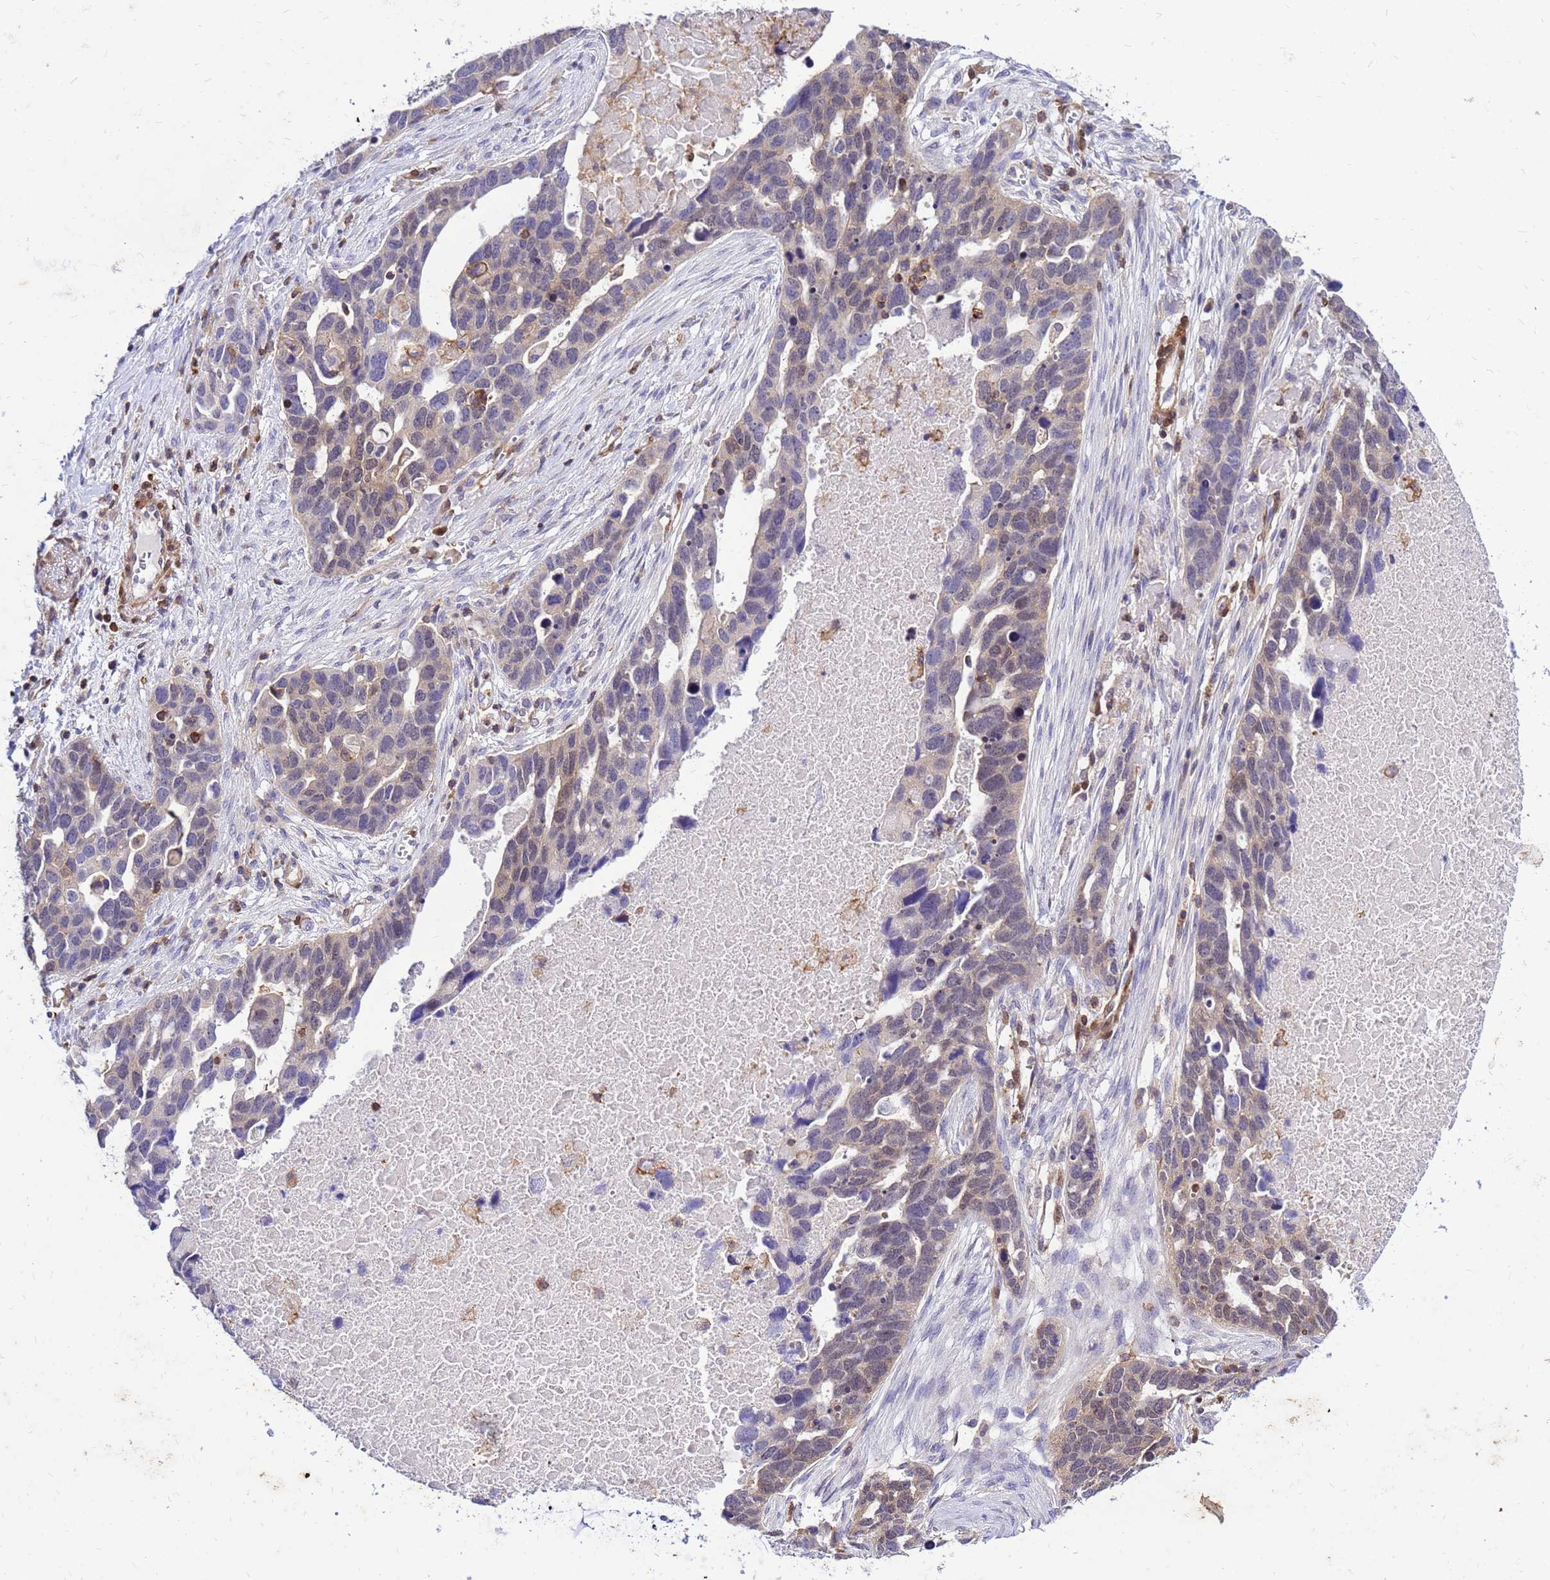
{"staining": {"intensity": "weak", "quantity": "25%-75%", "location": "nuclear"}, "tissue": "ovarian cancer", "cell_type": "Tumor cells", "image_type": "cancer", "snomed": [{"axis": "morphology", "description": "Cystadenocarcinoma, serous, NOS"}, {"axis": "topography", "description": "Ovary"}], "caption": "Immunohistochemistry (IHC) (DAB) staining of human serous cystadenocarcinoma (ovarian) shows weak nuclear protein staining in approximately 25%-75% of tumor cells.", "gene": "DBNDD2", "patient": {"sex": "female", "age": 54}}